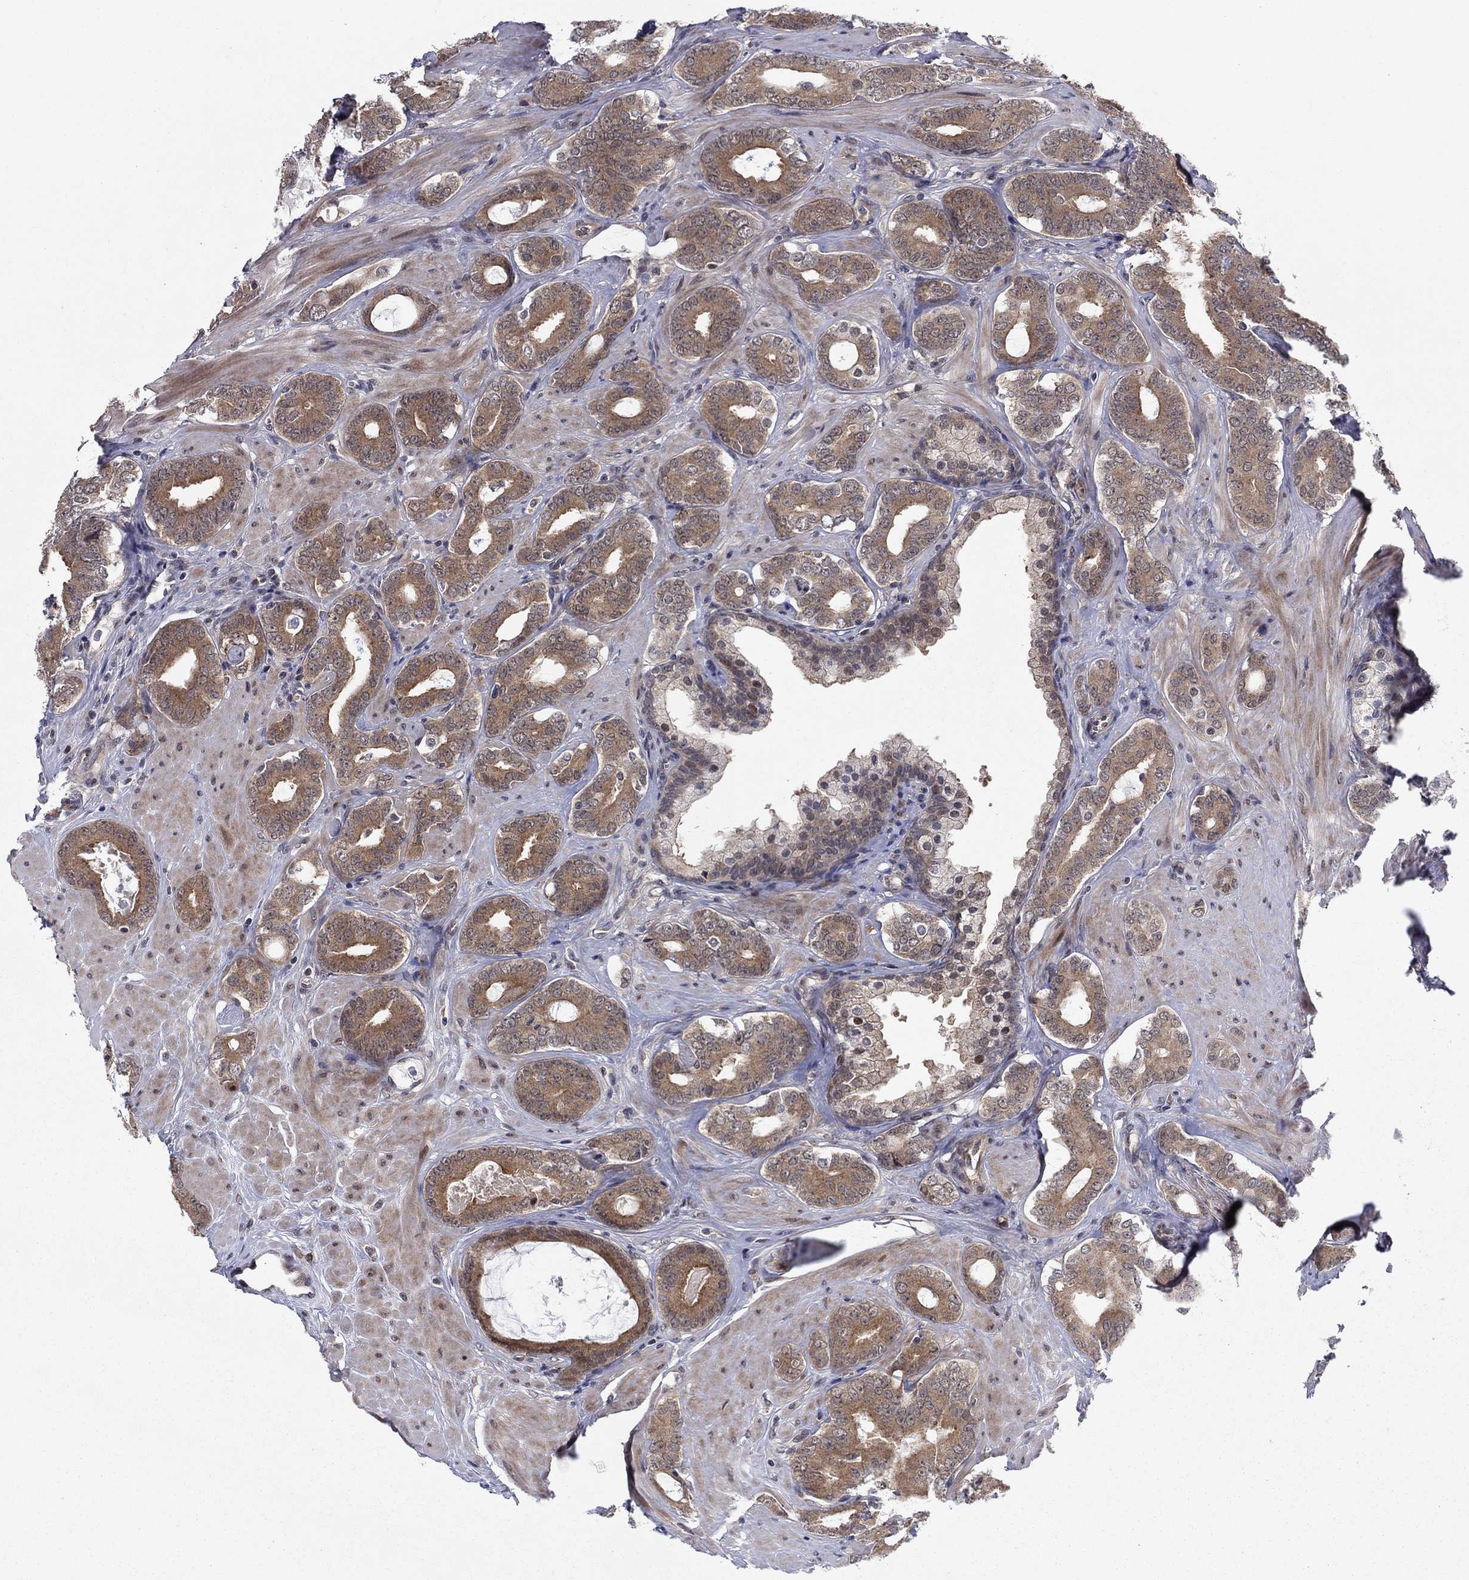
{"staining": {"intensity": "moderate", "quantity": ">75%", "location": "cytoplasmic/membranous"}, "tissue": "prostate cancer", "cell_type": "Tumor cells", "image_type": "cancer", "snomed": [{"axis": "morphology", "description": "Adenocarcinoma, NOS"}, {"axis": "topography", "description": "Prostate"}], "caption": "A medium amount of moderate cytoplasmic/membranous positivity is appreciated in approximately >75% of tumor cells in prostate cancer (adenocarcinoma) tissue.", "gene": "PSMC1", "patient": {"sex": "male", "age": 55}}